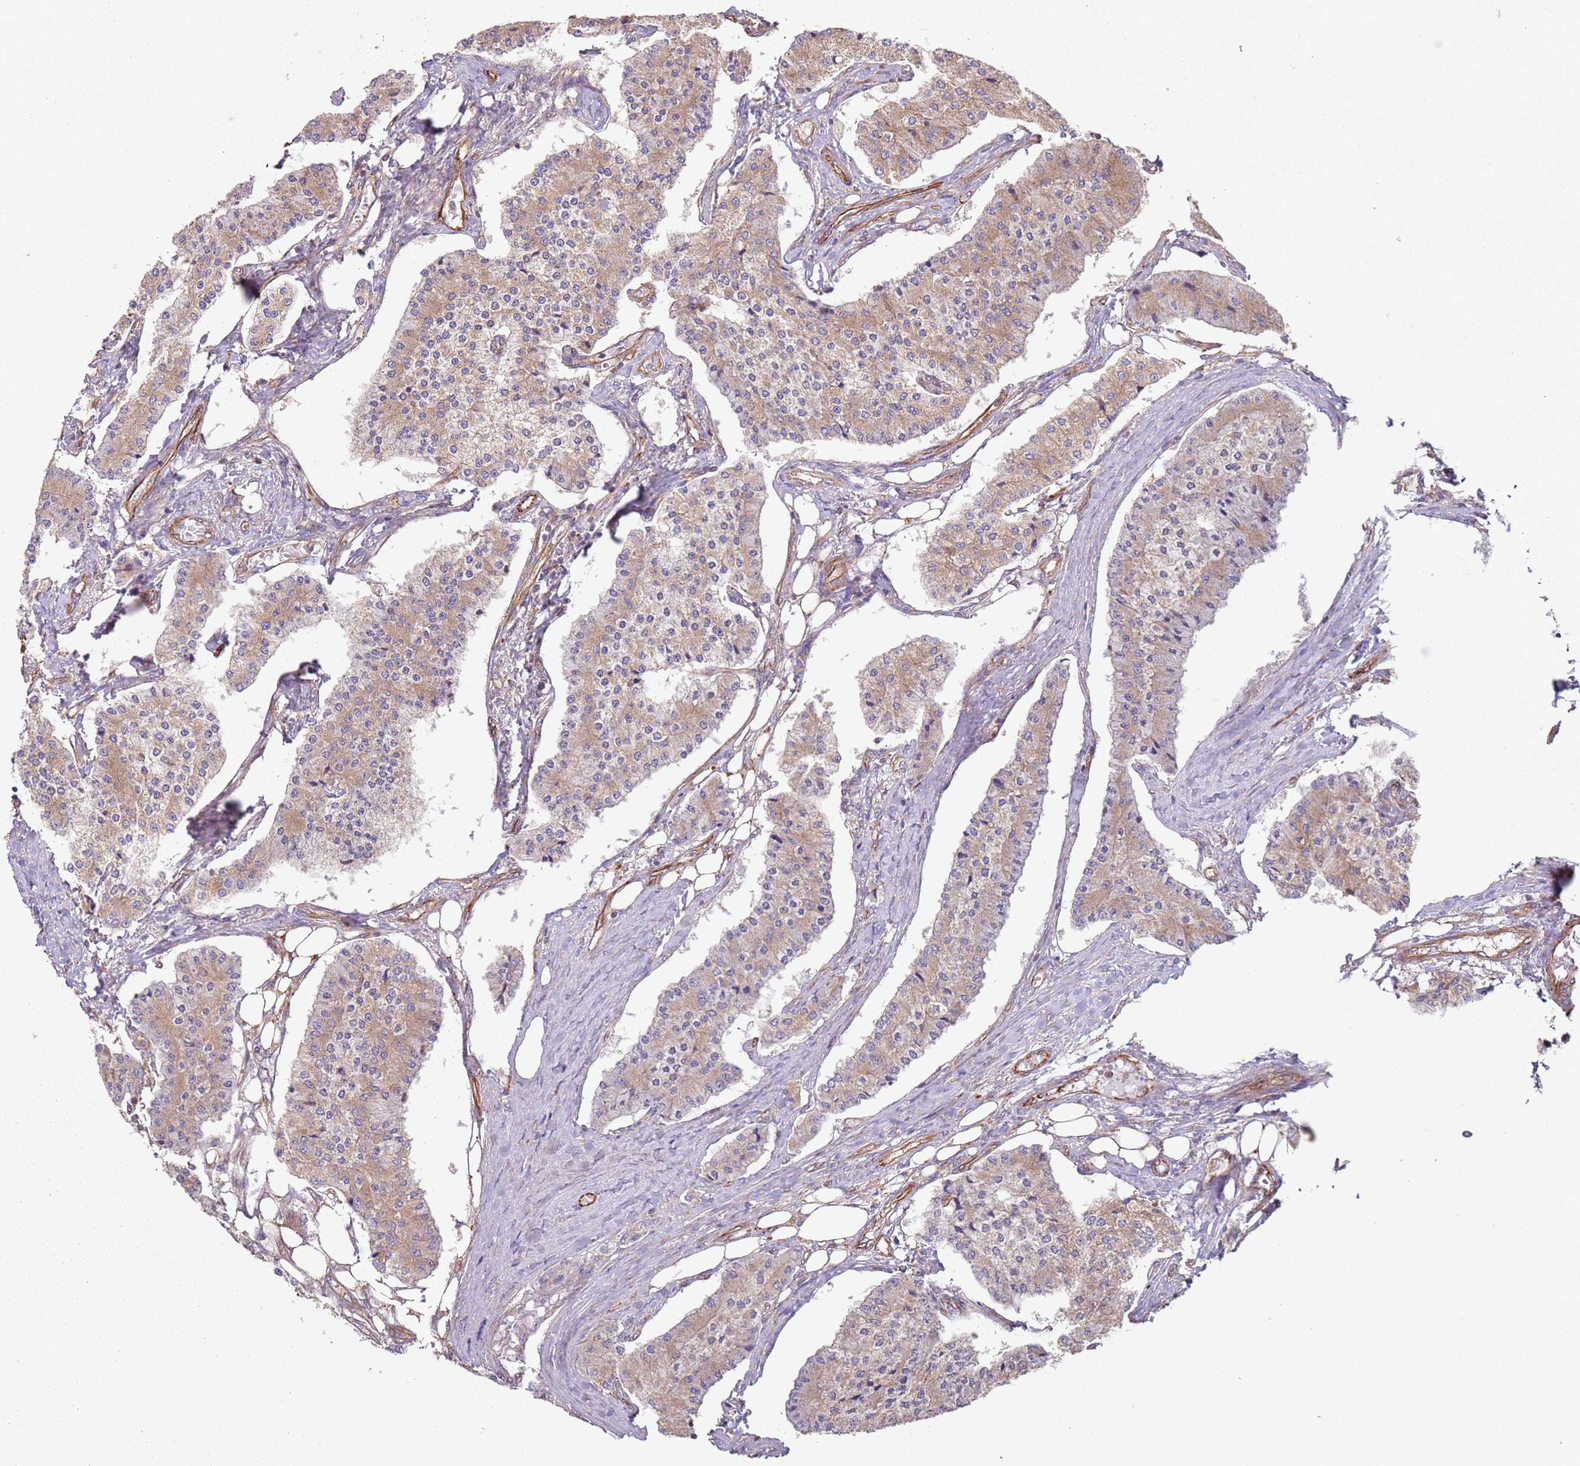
{"staining": {"intensity": "moderate", "quantity": ">75%", "location": "cytoplasmic/membranous"}, "tissue": "carcinoid", "cell_type": "Tumor cells", "image_type": "cancer", "snomed": [{"axis": "morphology", "description": "Carcinoid, malignant, NOS"}, {"axis": "topography", "description": "Colon"}], "caption": "An immunohistochemistry (IHC) histopathology image of neoplastic tissue is shown. Protein staining in brown highlights moderate cytoplasmic/membranous positivity in carcinoid within tumor cells.", "gene": "SNAPIN", "patient": {"sex": "female", "age": 52}}